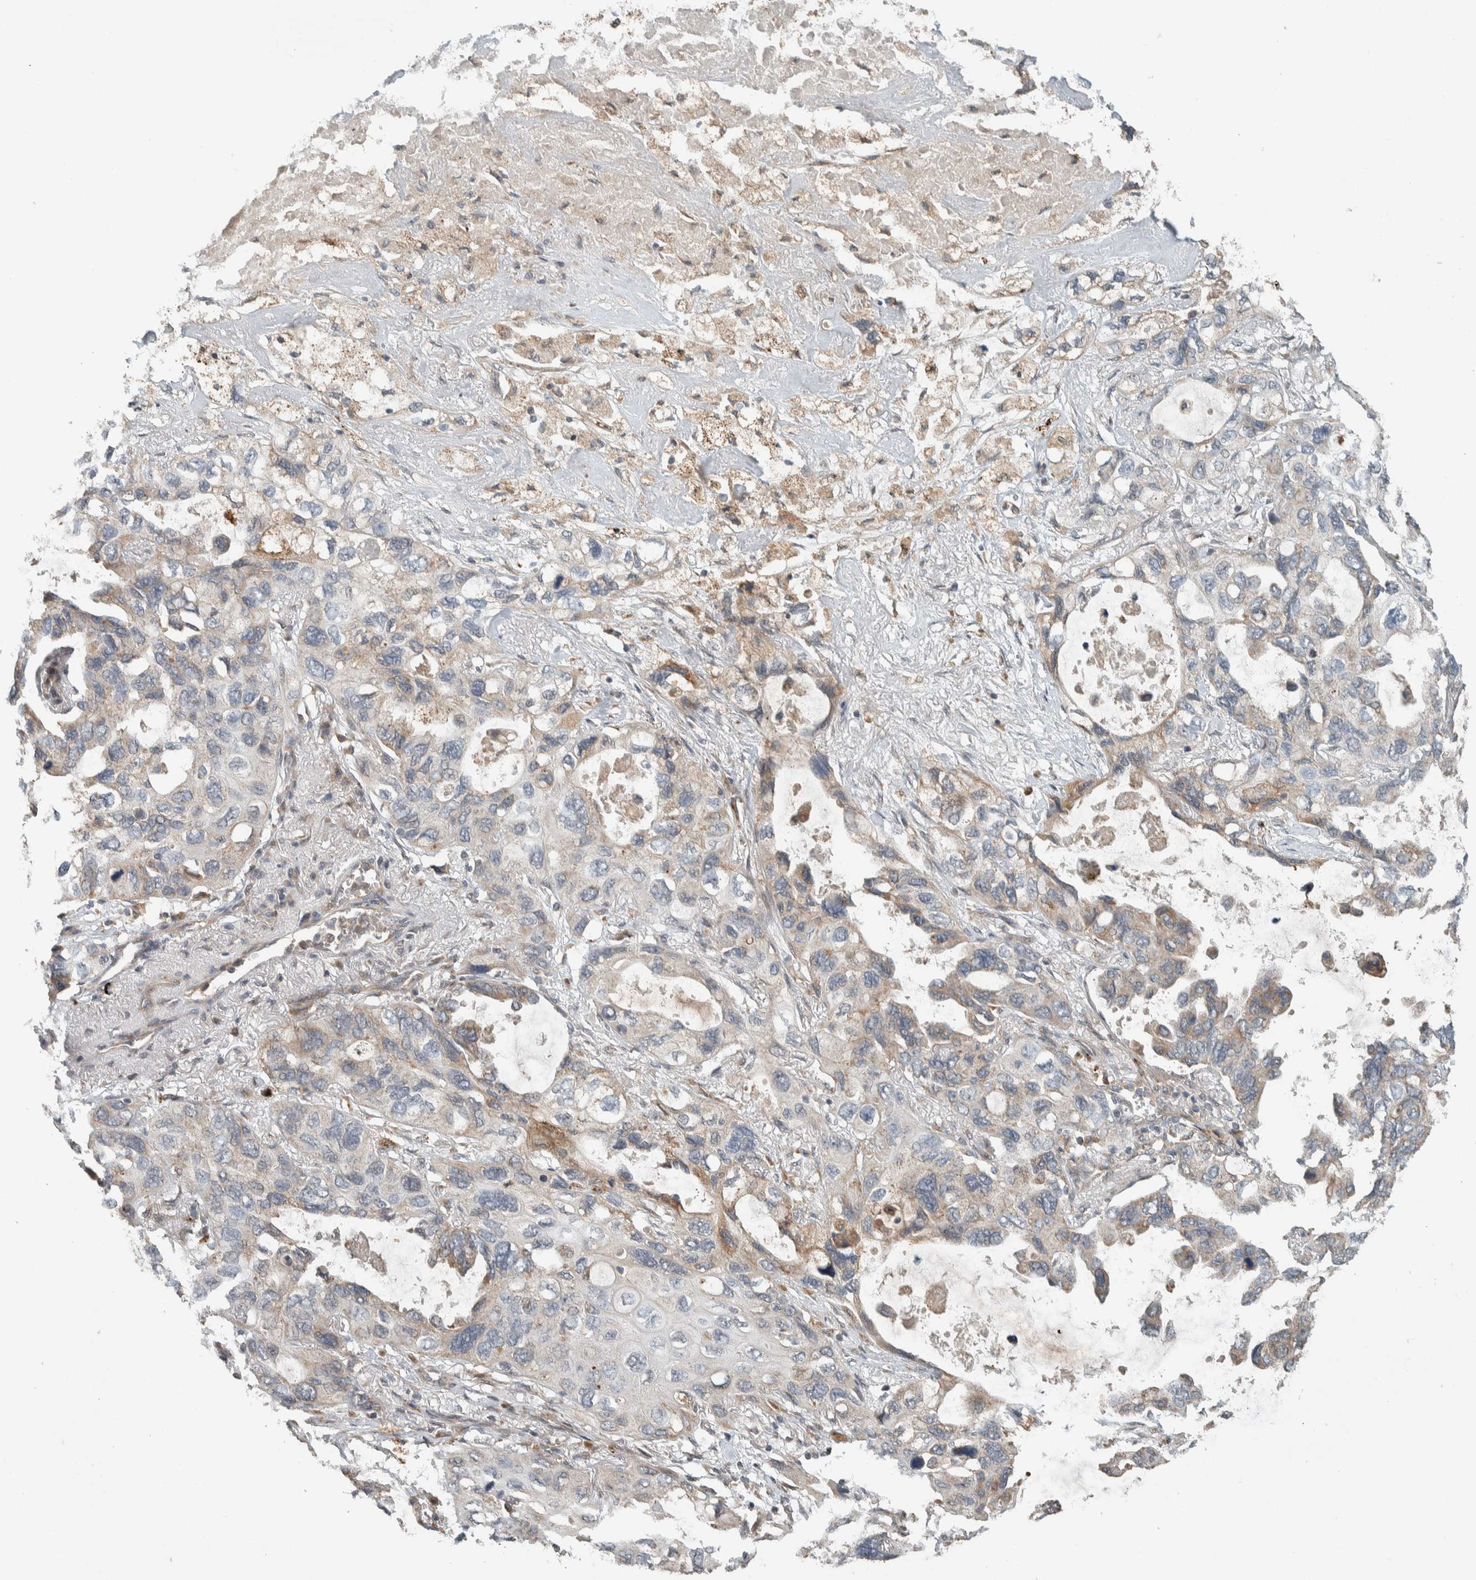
{"staining": {"intensity": "weak", "quantity": "<25%", "location": "cytoplasmic/membranous"}, "tissue": "lung cancer", "cell_type": "Tumor cells", "image_type": "cancer", "snomed": [{"axis": "morphology", "description": "Squamous cell carcinoma, NOS"}, {"axis": "topography", "description": "Lung"}], "caption": "Lung squamous cell carcinoma stained for a protein using immunohistochemistry displays no staining tumor cells.", "gene": "NBR1", "patient": {"sex": "female", "age": 73}}